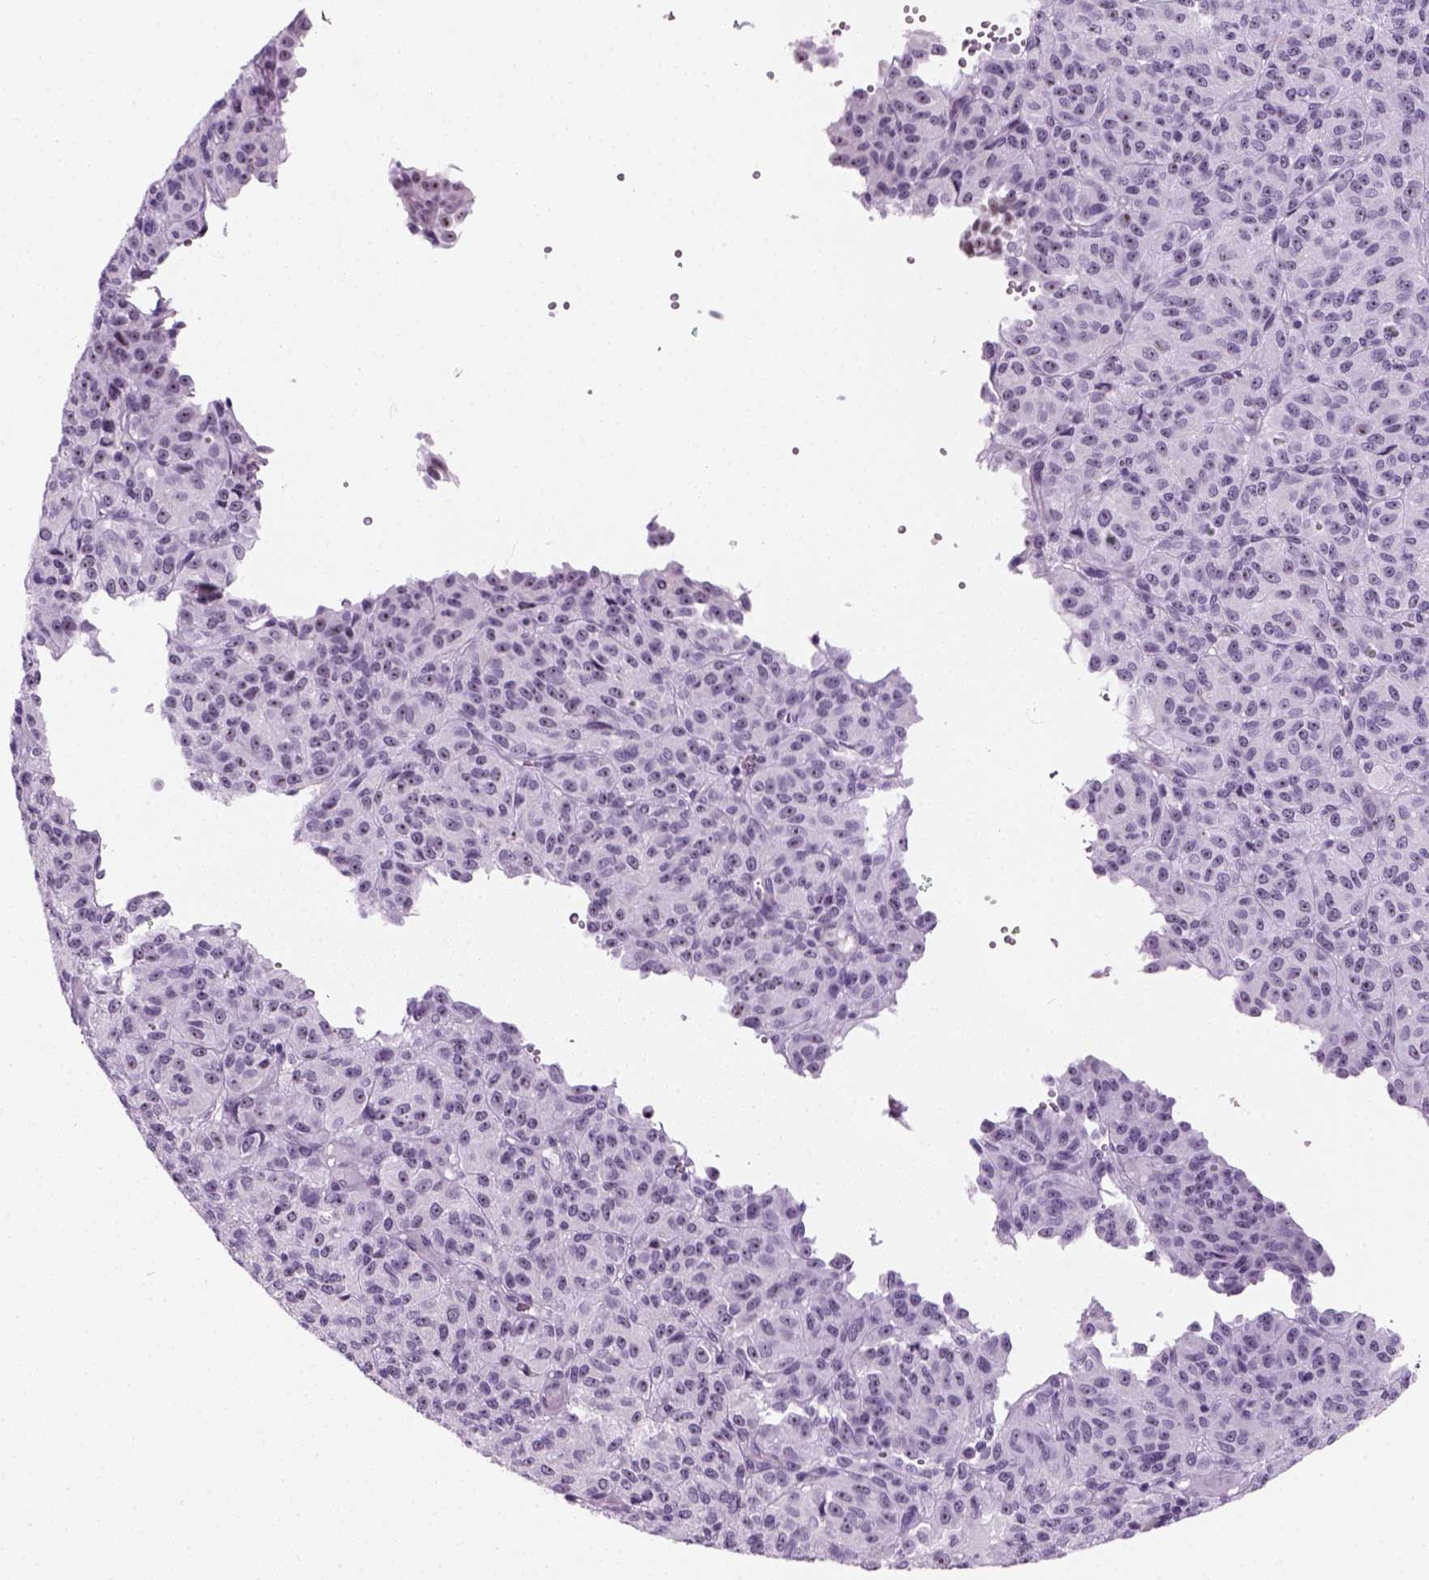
{"staining": {"intensity": "moderate", "quantity": "<25%", "location": "nuclear"}, "tissue": "melanoma", "cell_type": "Tumor cells", "image_type": "cancer", "snomed": [{"axis": "morphology", "description": "Malignant melanoma, Metastatic site"}, {"axis": "topography", "description": "Brain"}], "caption": "Immunohistochemistry (IHC) histopathology image of human melanoma stained for a protein (brown), which exhibits low levels of moderate nuclear staining in approximately <25% of tumor cells.", "gene": "ZNF865", "patient": {"sex": "female", "age": 56}}